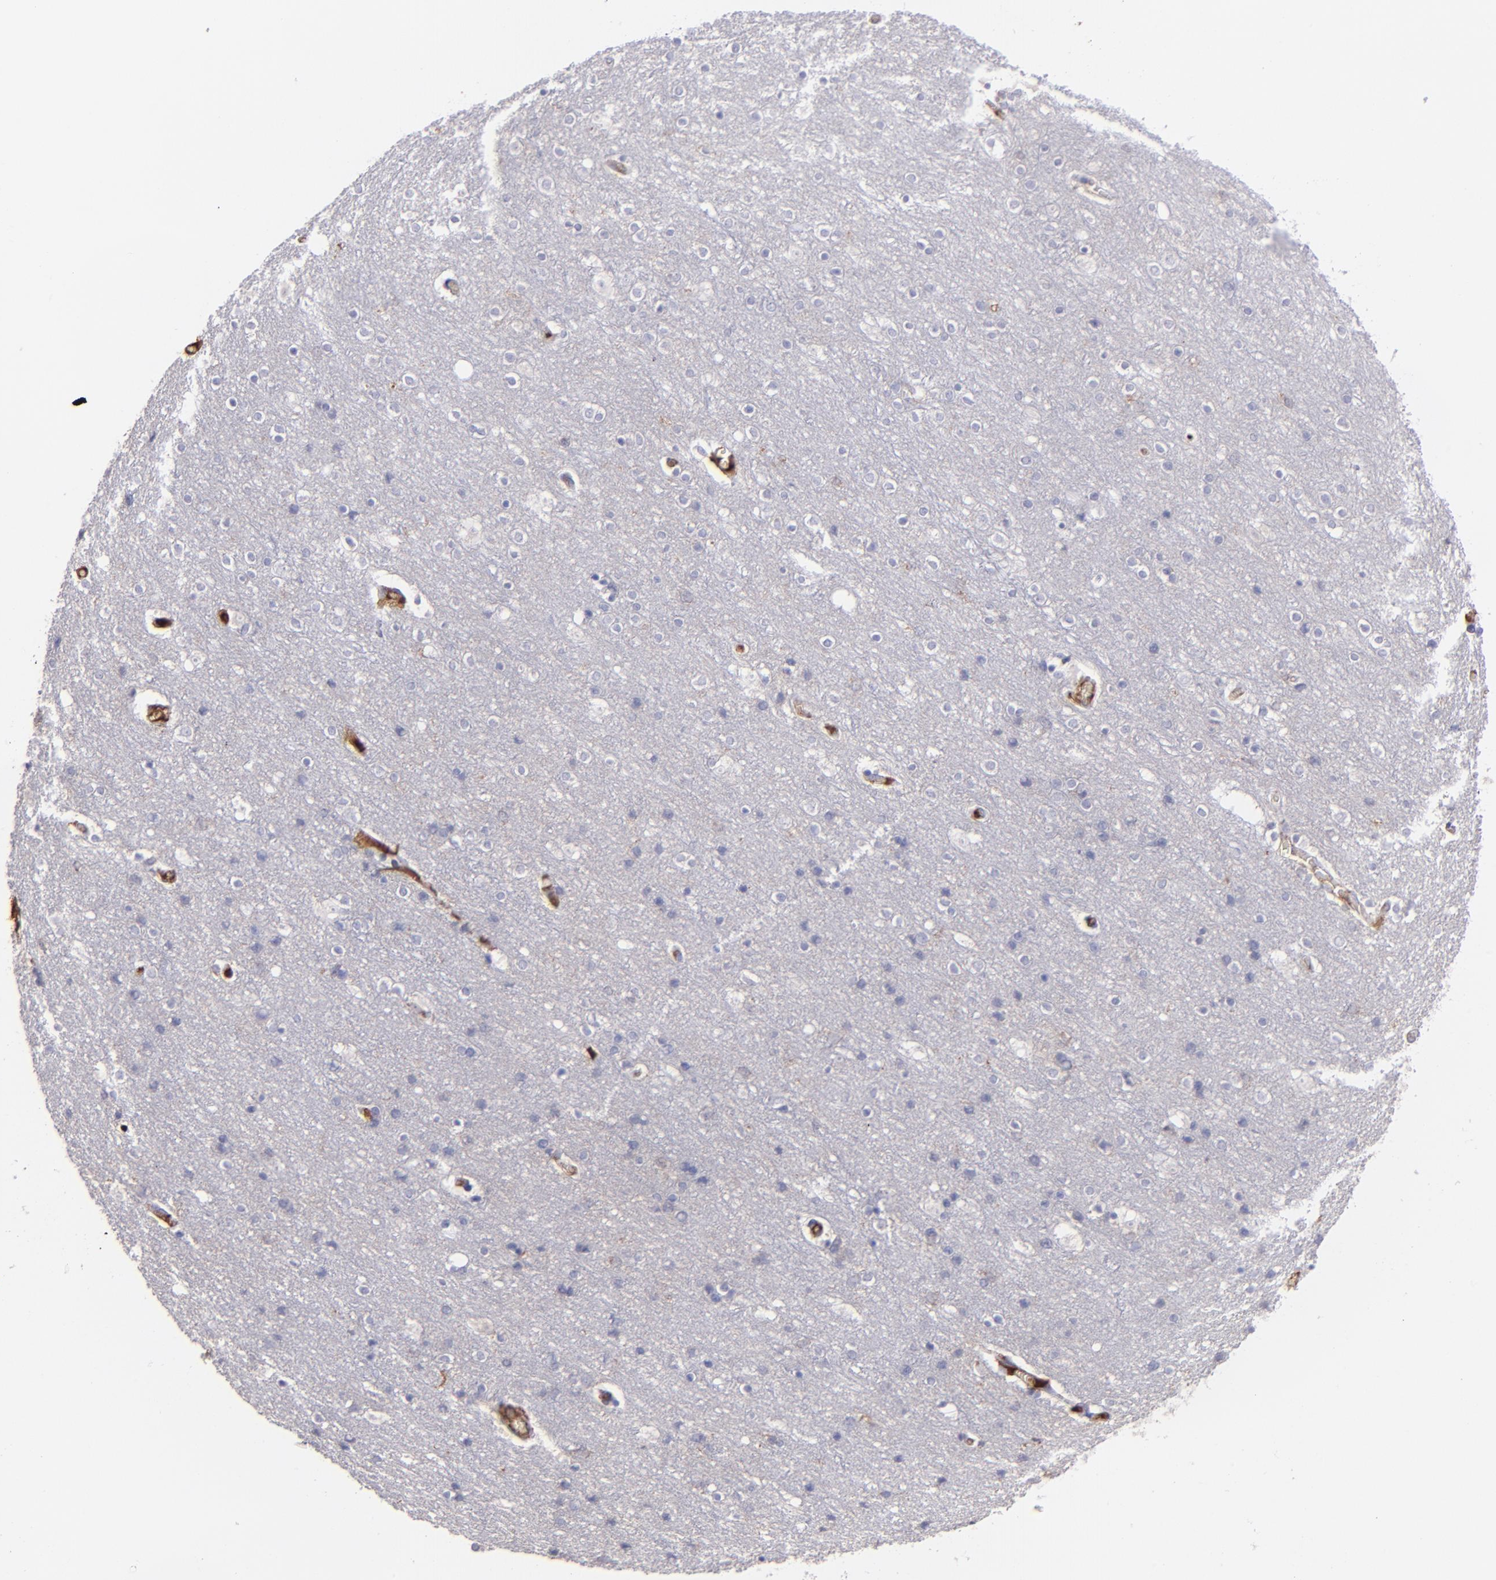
{"staining": {"intensity": "moderate", "quantity": "25%-75%", "location": "cytoplasmic/membranous"}, "tissue": "cerebral cortex", "cell_type": "Endothelial cells", "image_type": "normal", "snomed": [{"axis": "morphology", "description": "Normal tissue, NOS"}, {"axis": "topography", "description": "Cerebral cortex"}], "caption": "Immunohistochemical staining of unremarkable cerebral cortex exhibits medium levels of moderate cytoplasmic/membranous positivity in about 25%-75% of endothelial cells.", "gene": "C1QA", "patient": {"sex": "female", "age": 54}}